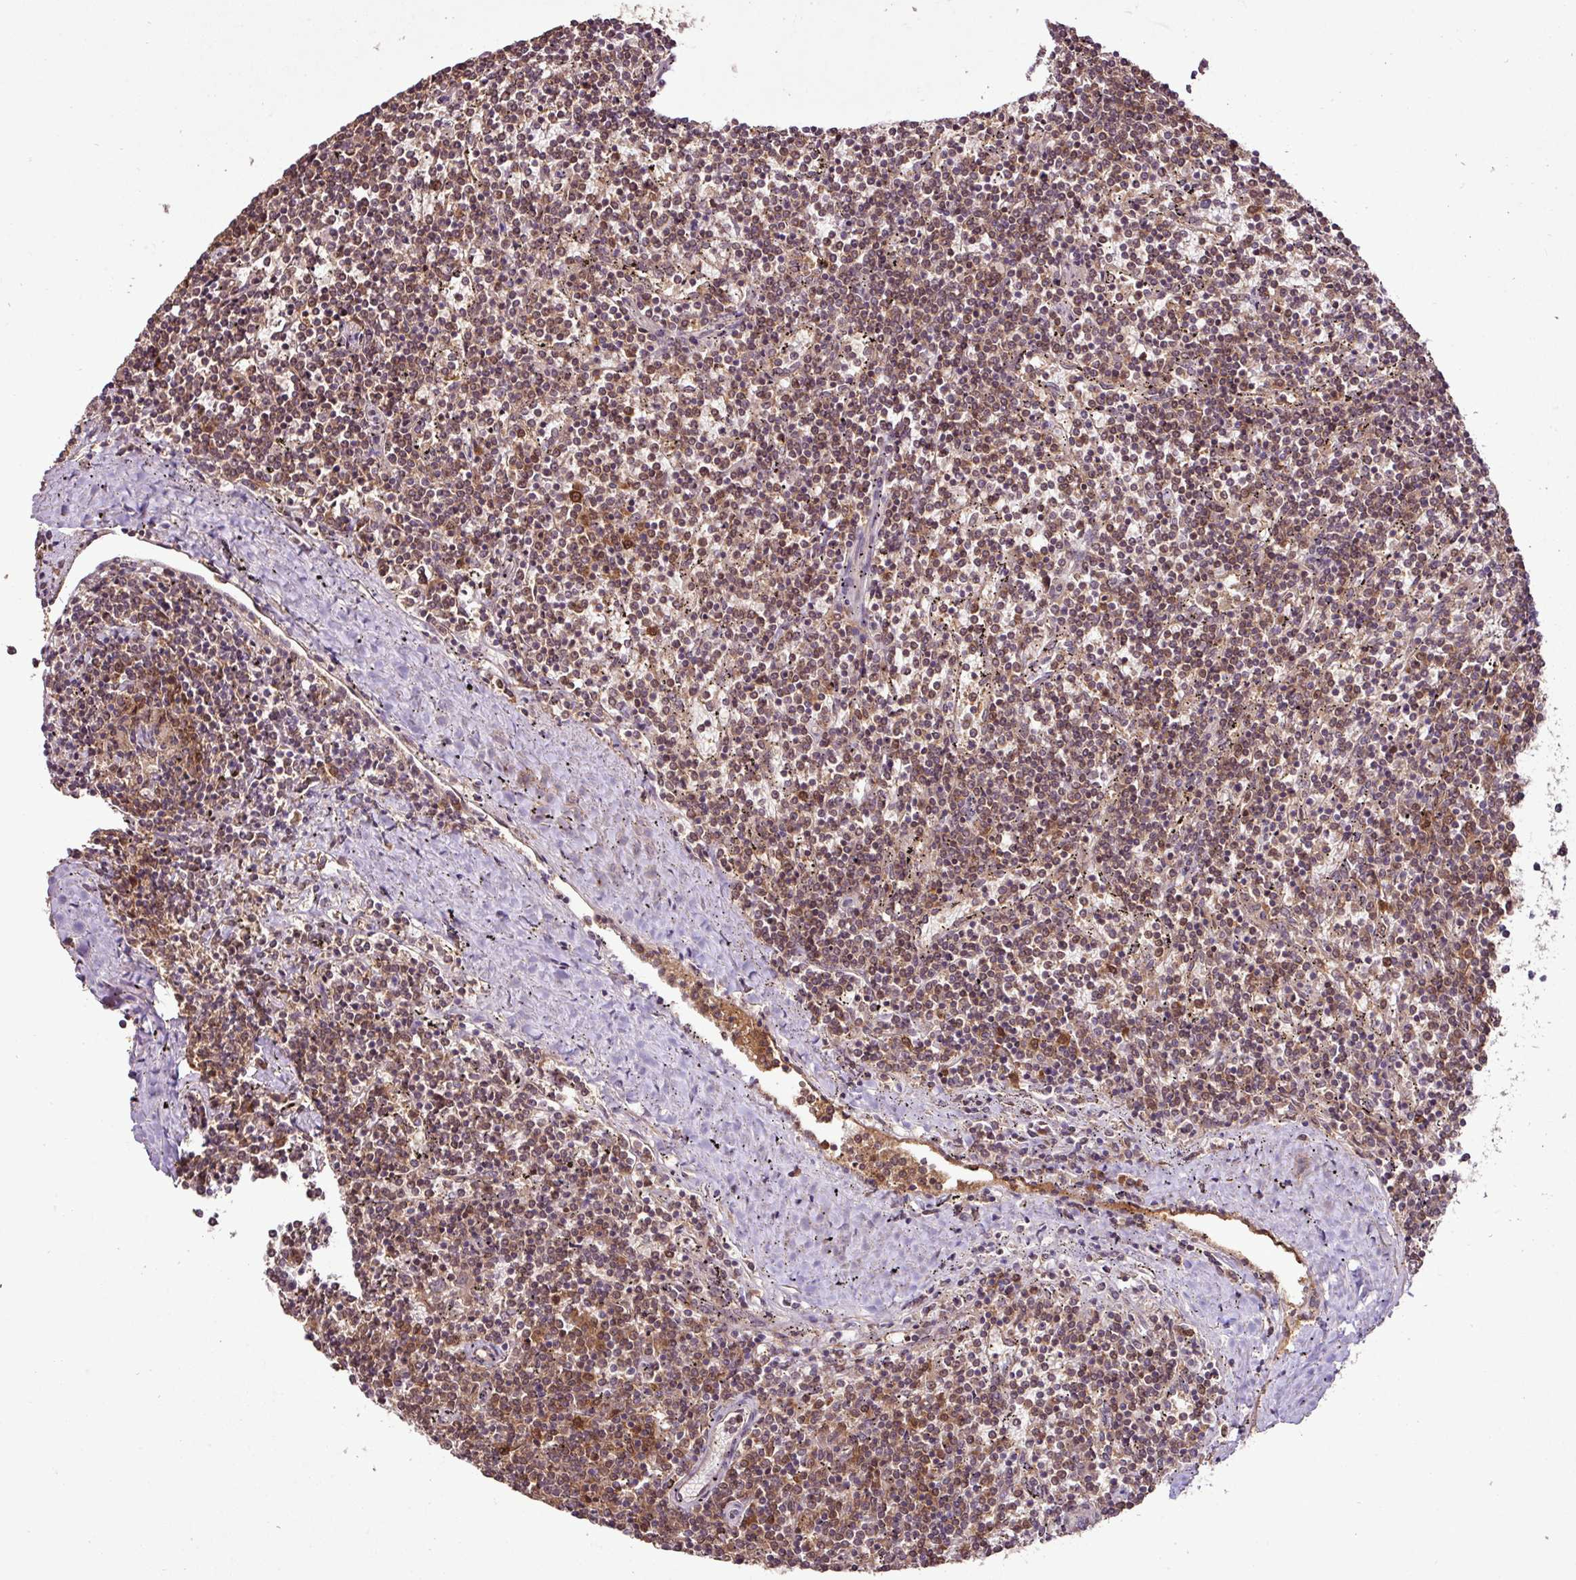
{"staining": {"intensity": "moderate", "quantity": ">75%", "location": "nuclear"}, "tissue": "lymphoma", "cell_type": "Tumor cells", "image_type": "cancer", "snomed": [{"axis": "morphology", "description": "Malignant lymphoma, non-Hodgkin's type, Low grade"}, {"axis": "topography", "description": "Spleen"}], "caption": "IHC of lymphoma reveals medium levels of moderate nuclear staining in approximately >75% of tumor cells. (IHC, brightfield microscopy, high magnification).", "gene": "FAIM", "patient": {"sex": "female", "age": 50}}